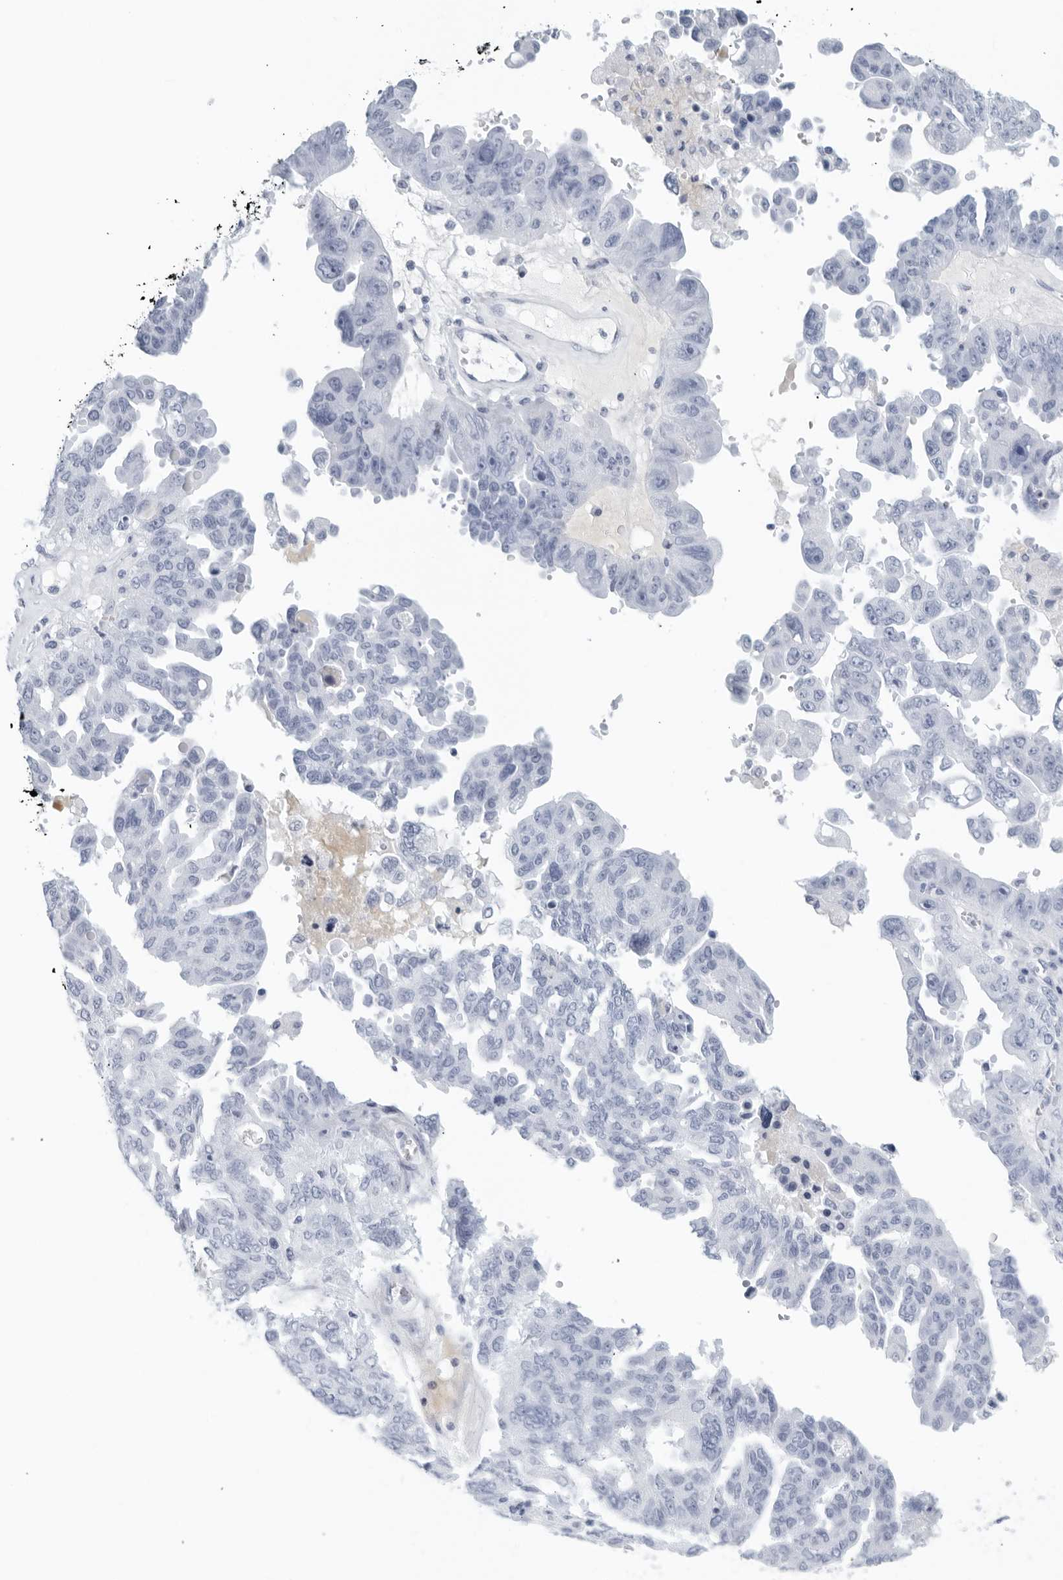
{"staining": {"intensity": "negative", "quantity": "none", "location": "none"}, "tissue": "ovarian cancer", "cell_type": "Tumor cells", "image_type": "cancer", "snomed": [{"axis": "morphology", "description": "Carcinoma, endometroid"}, {"axis": "topography", "description": "Ovary"}], "caption": "Histopathology image shows no protein staining in tumor cells of ovarian cancer tissue.", "gene": "FGG", "patient": {"sex": "female", "age": 62}}